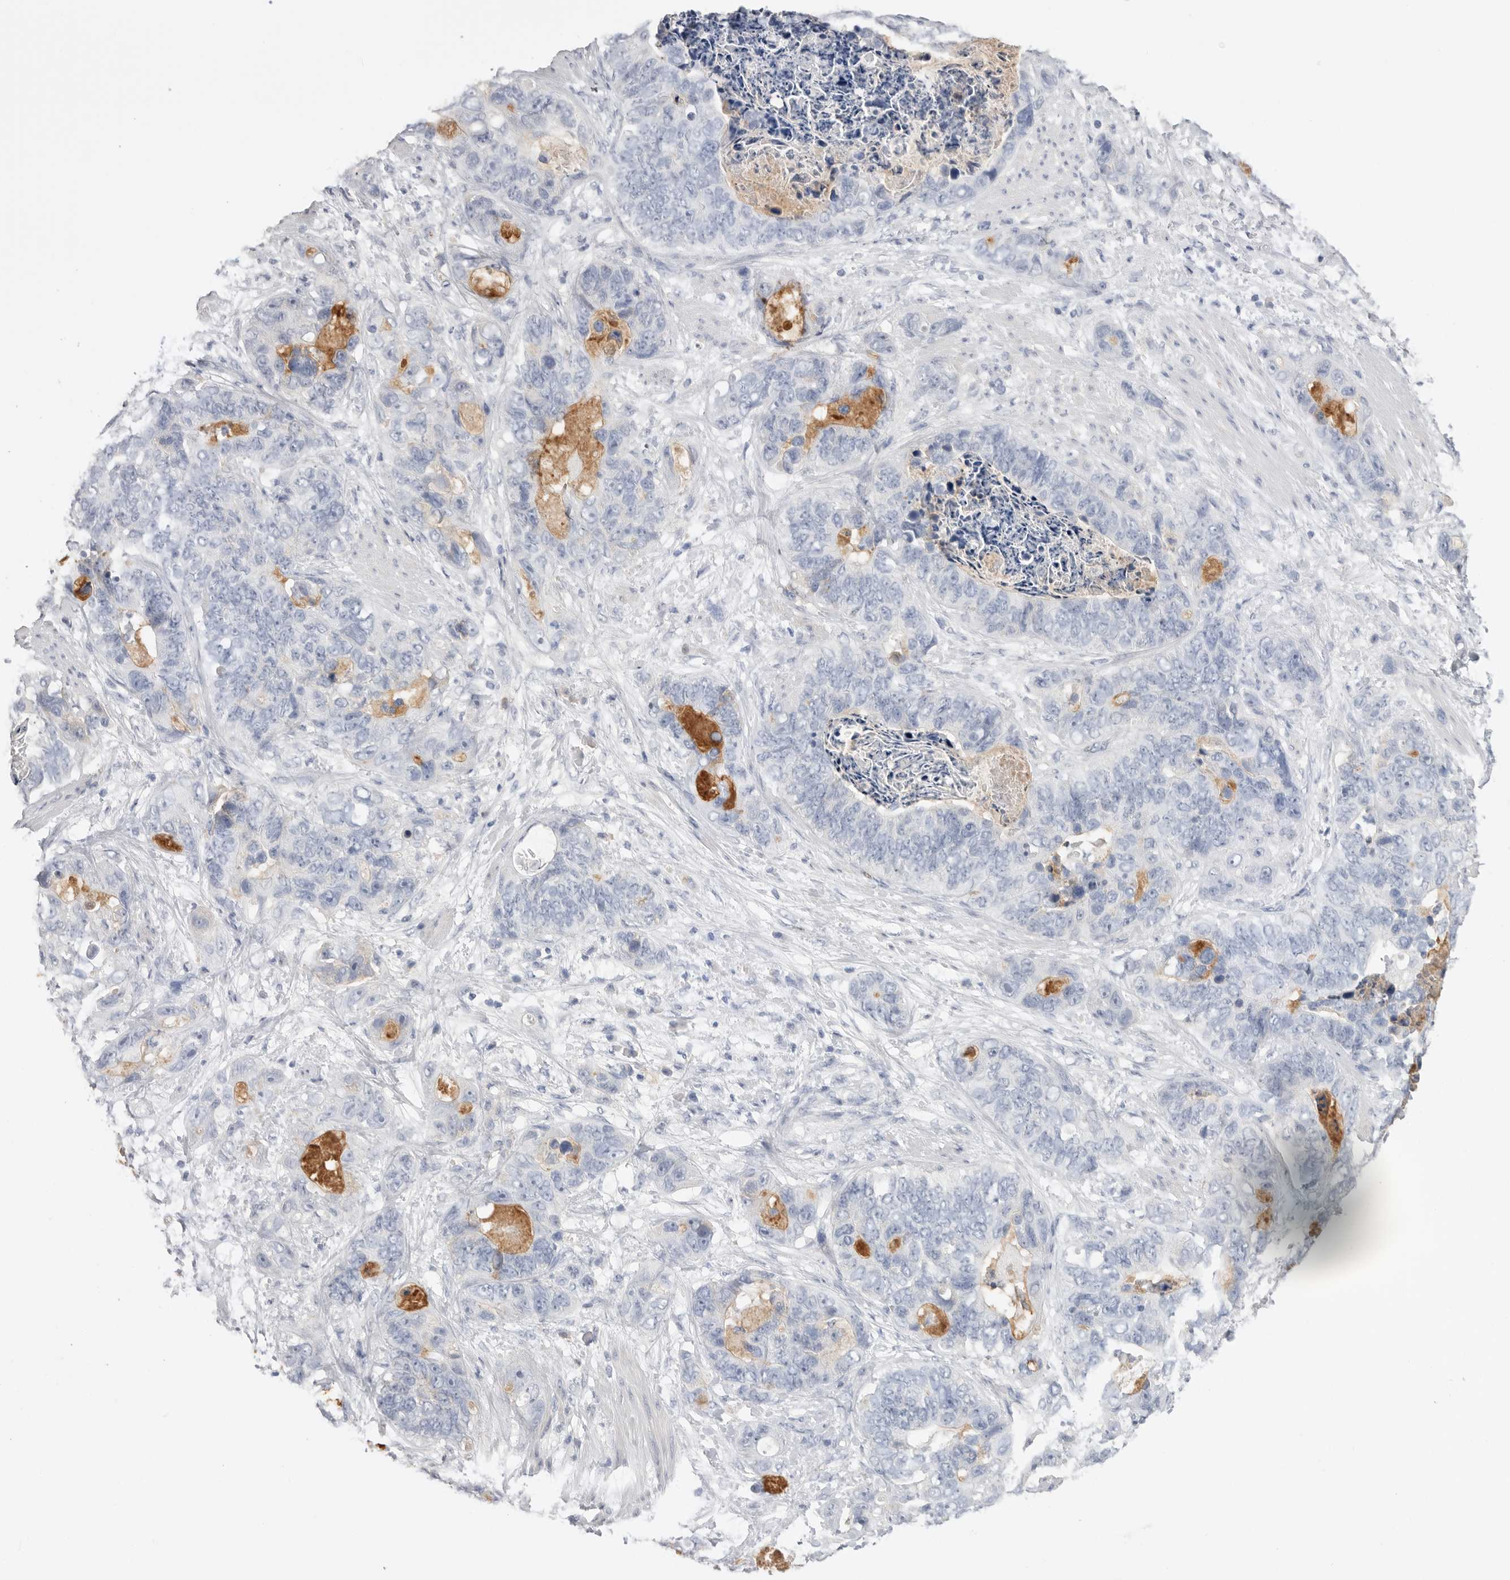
{"staining": {"intensity": "negative", "quantity": "none", "location": "none"}, "tissue": "stomach cancer", "cell_type": "Tumor cells", "image_type": "cancer", "snomed": [{"axis": "morphology", "description": "Normal tissue, NOS"}, {"axis": "morphology", "description": "Adenocarcinoma, NOS"}, {"axis": "topography", "description": "Stomach"}], "caption": "Stomach adenocarcinoma stained for a protein using IHC exhibits no staining tumor cells.", "gene": "APOA2", "patient": {"sex": "female", "age": 89}}